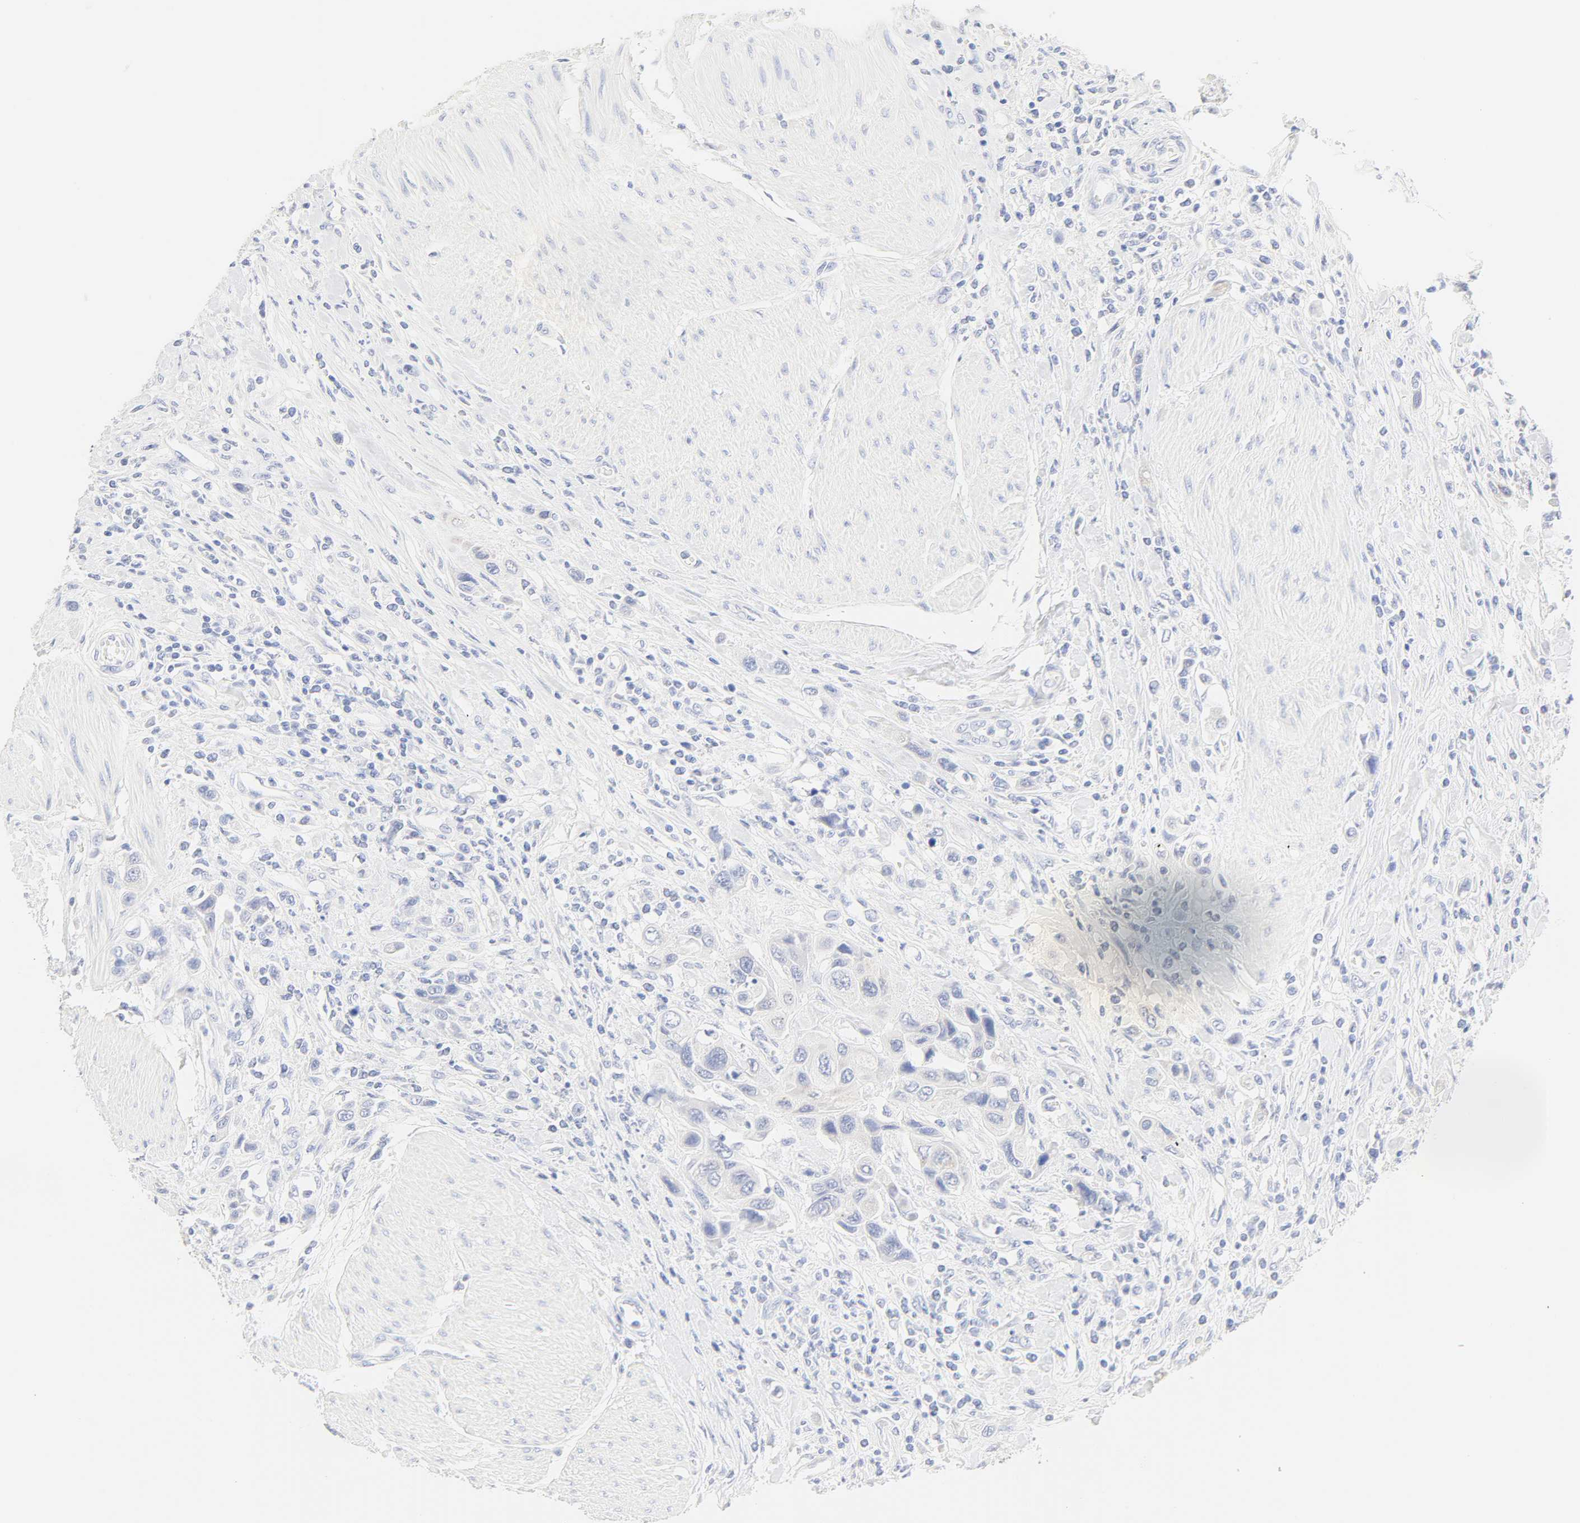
{"staining": {"intensity": "negative", "quantity": "none", "location": "none"}, "tissue": "urothelial cancer", "cell_type": "Tumor cells", "image_type": "cancer", "snomed": [{"axis": "morphology", "description": "Urothelial carcinoma, High grade"}, {"axis": "topography", "description": "Urinary bladder"}], "caption": "Immunohistochemistry micrograph of neoplastic tissue: urothelial carcinoma (high-grade) stained with DAB reveals no significant protein staining in tumor cells.", "gene": "SLCO1B3", "patient": {"sex": "male", "age": 50}}